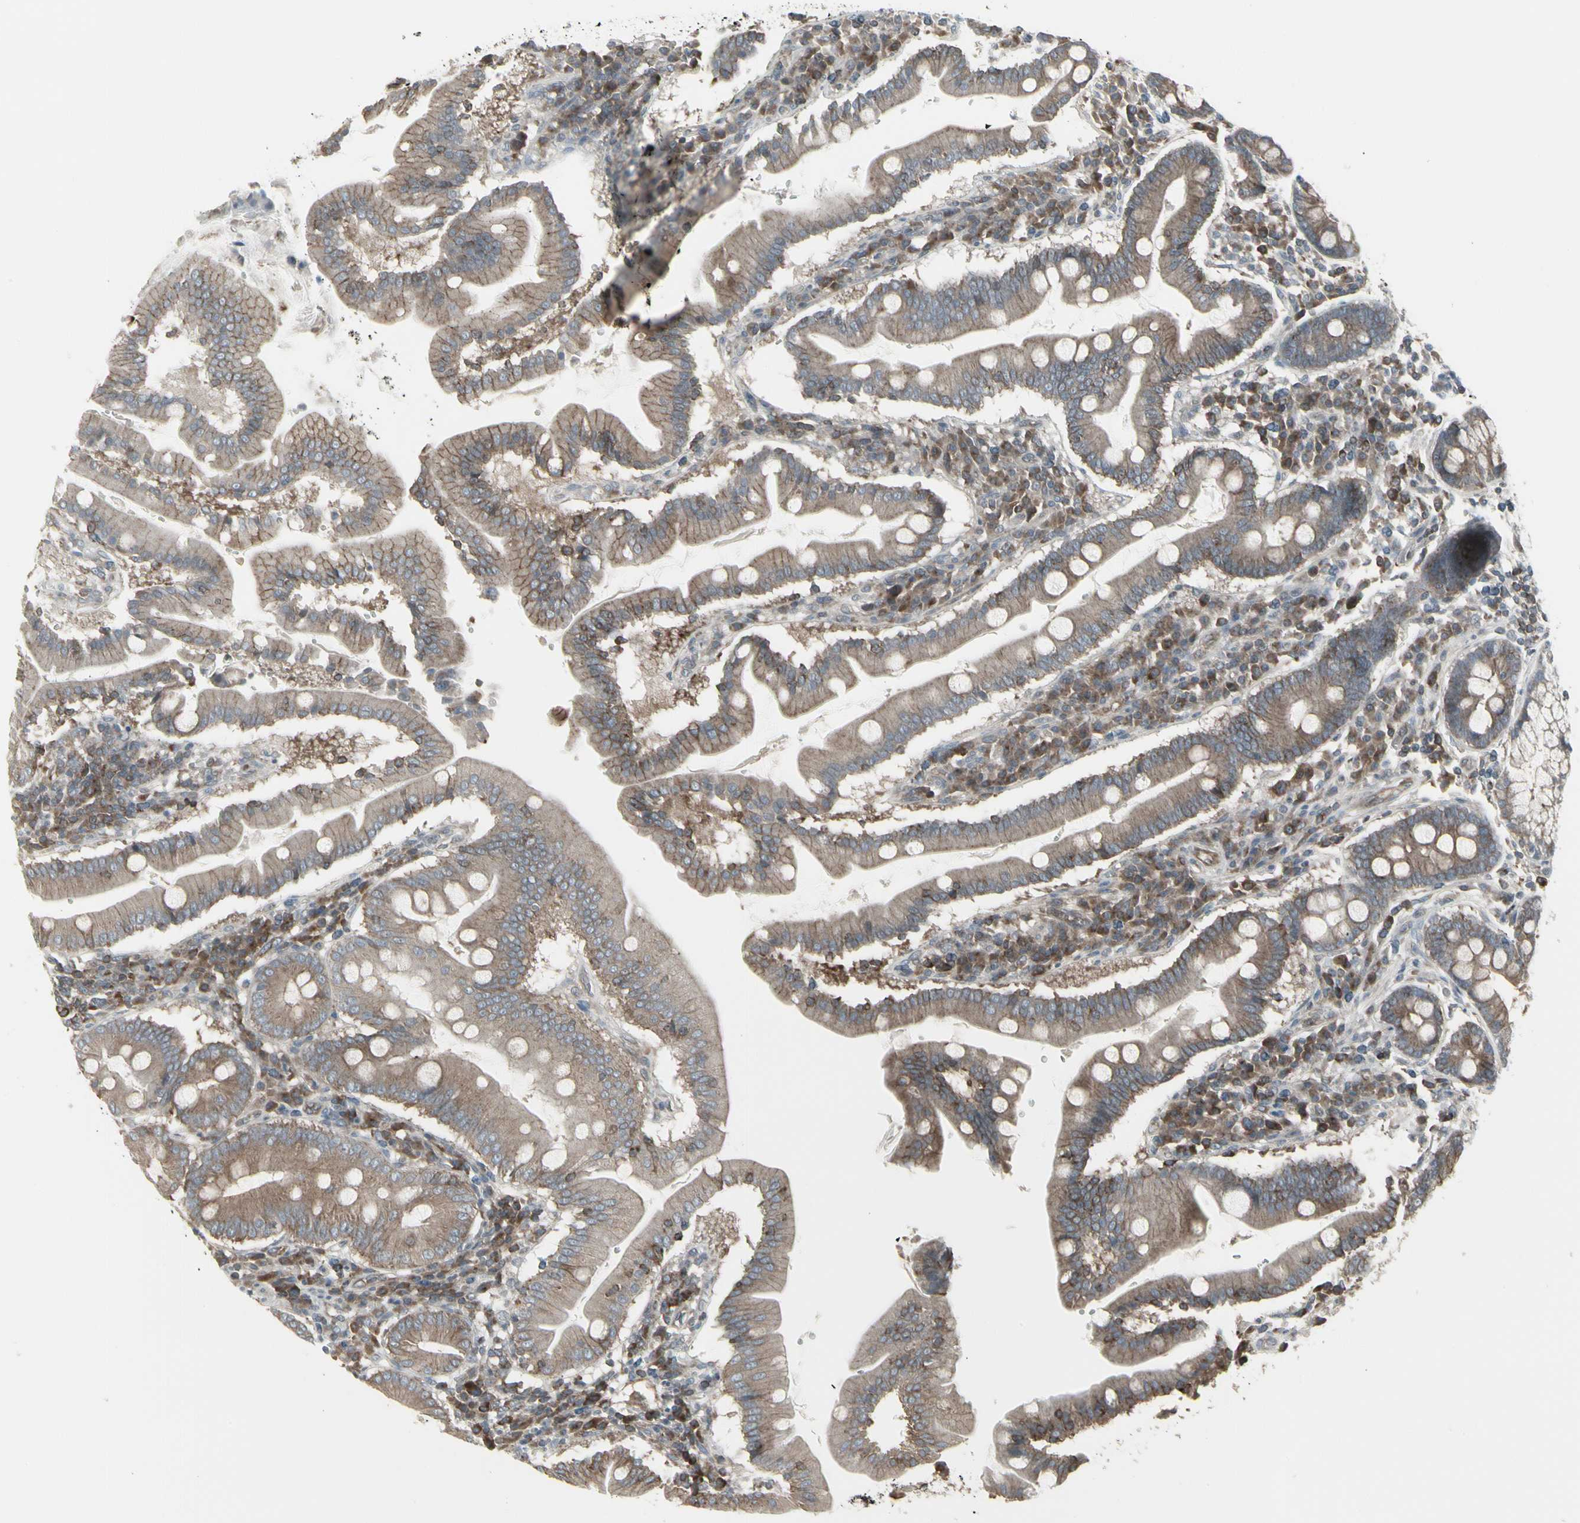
{"staining": {"intensity": "moderate", "quantity": ">75%", "location": "cytoplasmic/membranous"}, "tissue": "duodenum", "cell_type": "Glandular cells", "image_type": "normal", "snomed": [{"axis": "morphology", "description": "Normal tissue, NOS"}, {"axis": "topography", "description": "Duodenum"}], "caption": "DAB immunohistochemical staining of benign human duodenum shows moderate cytoplasmic/membranous protein staining in approximately >75% of glandular cells.", "gene": "EPS15", "patient": {"sex": "male", "age": 50}}